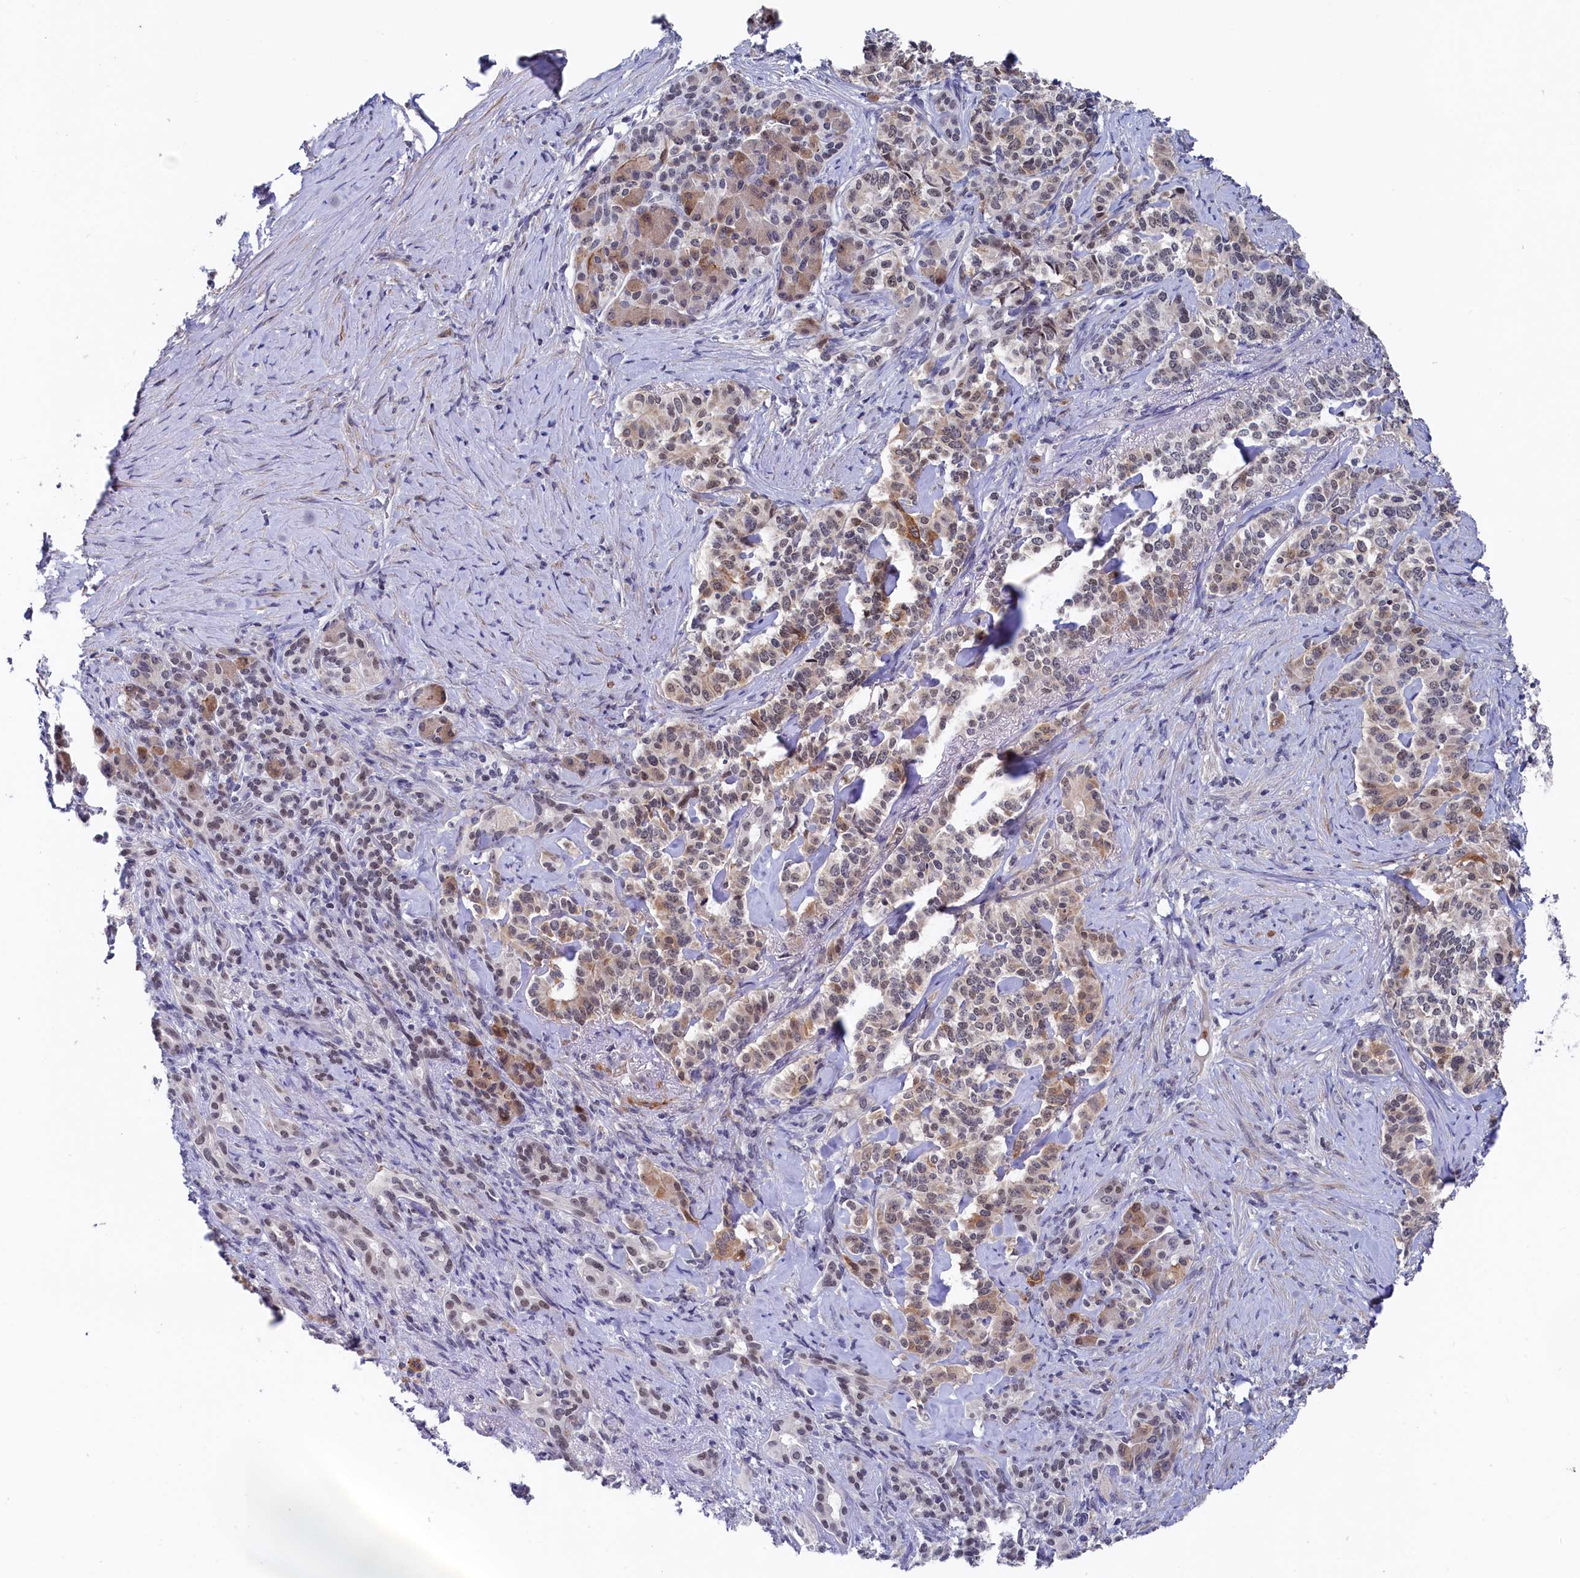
{"staining": {"intensity": "weak", "quantity": "25%-75%", "location": "cytoplasmic/membranous"}, "tissue": "pancreatic cancer", "cell_type": "Tumor cells", "image_type": "cancer", "snomed": [{"axis": "morphology", "description": "Adenocarcinoma, NOS"}, {"axis": "topography", "description": "Pancreas"}], "caption": "This is an image of IHC staining of adenocarcinoma (pancreatic), which shows weak positivity in the cytoplasmic/membranous of tumor cells.", "gene": "TIGD4", "patient": {"sex": "female", "age": 74}}